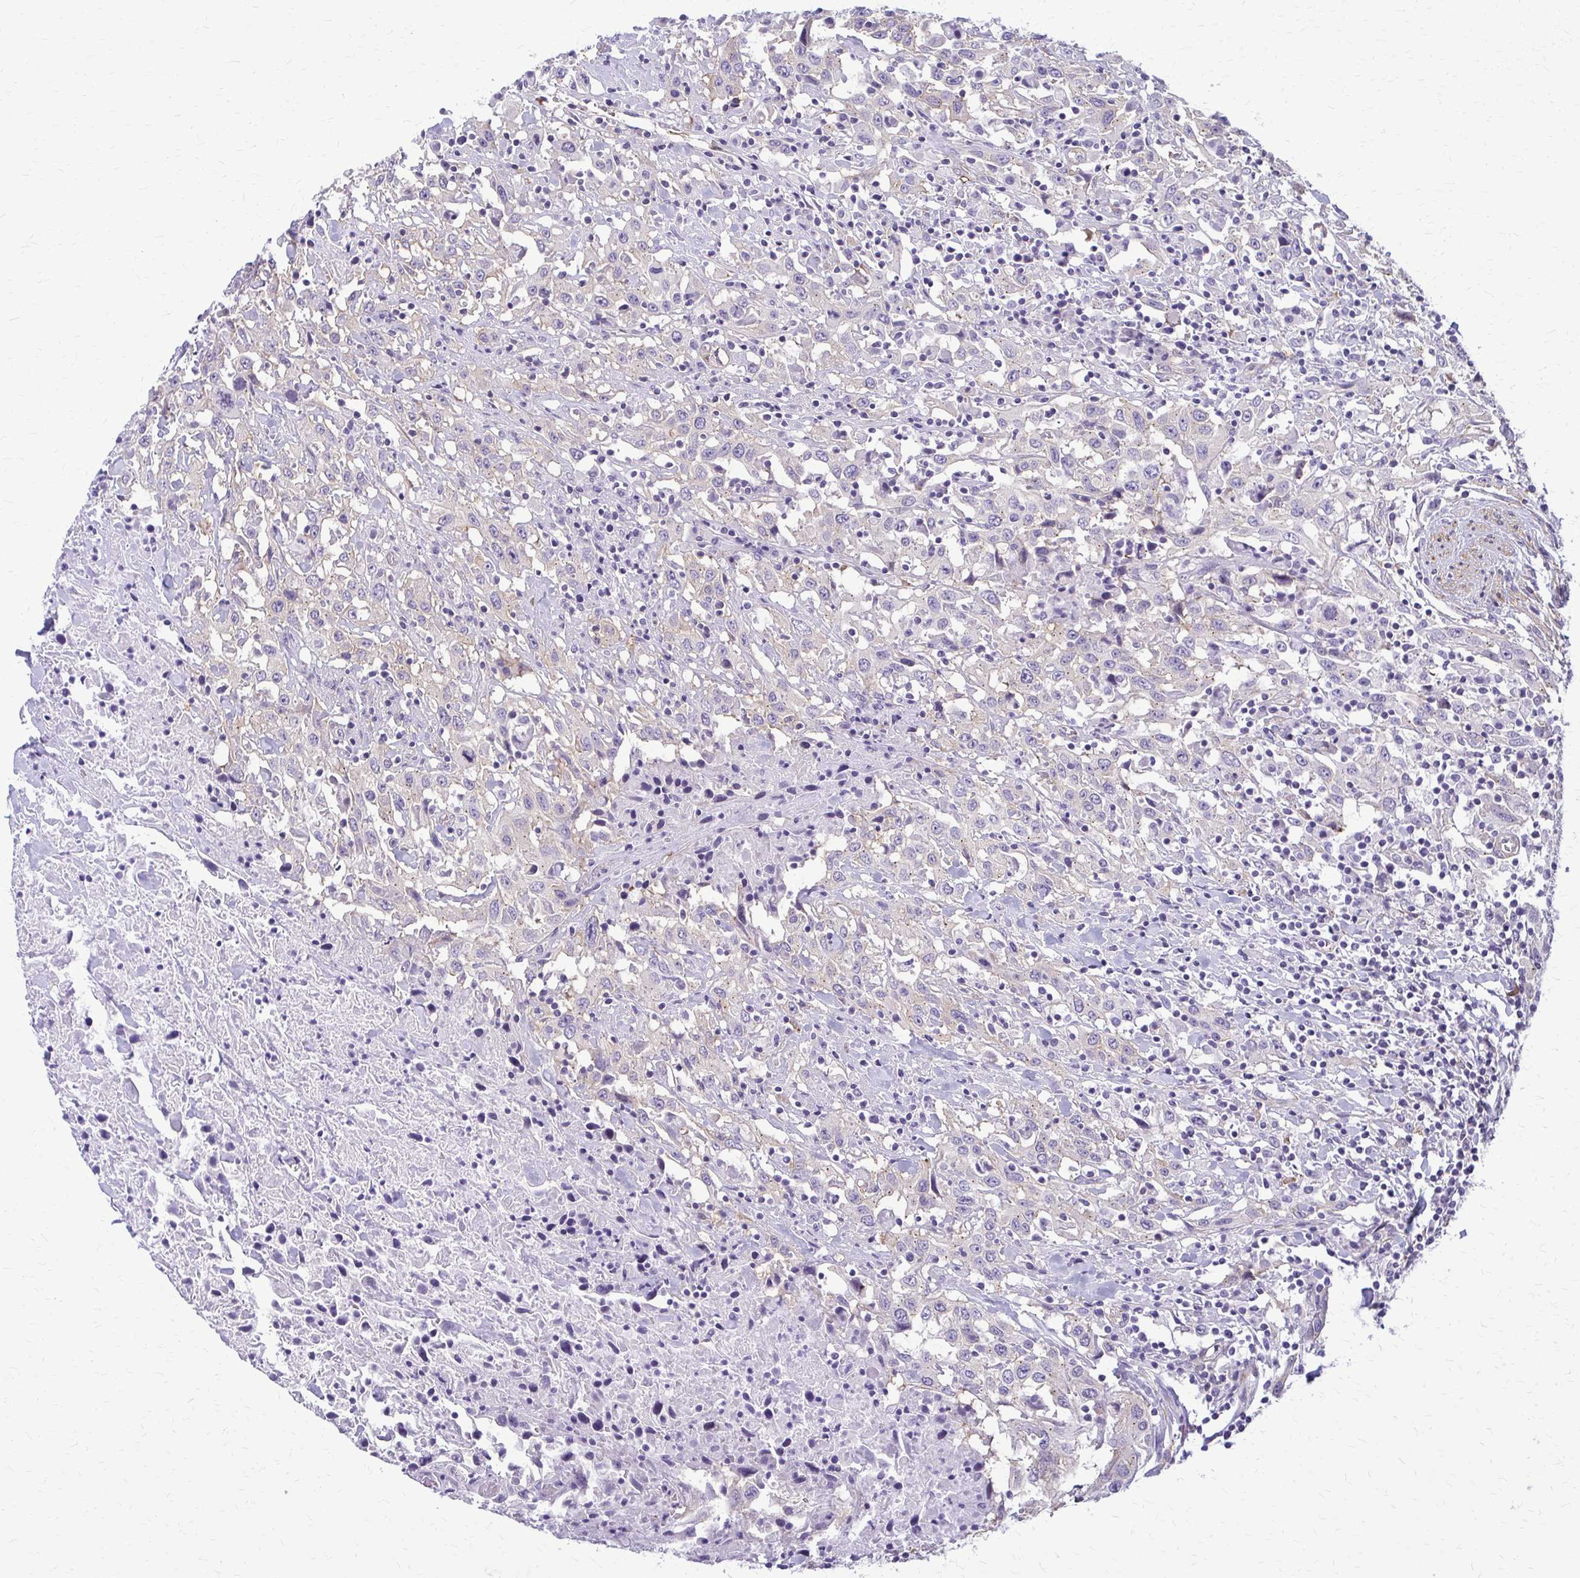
{"staining": {"intensity": "negative", "quantity": "none", "location": "none"}, "tissue": "urothelial cancer", "cell_type": "Tumor cells", "image_type": "cancer", "snomed": [{"axis": "morphology", "description": "Urothelial carcinoma, High grade"}, {"axis": "topography", "description": "Urinary bladder"}], "caption": "IHC micrograph of human urothelial cancer stained for a protein (brown), which reveals no expression in tumor cells.", "gene": "DEPP1", "patient": {"sex": "male", "age": 61}}